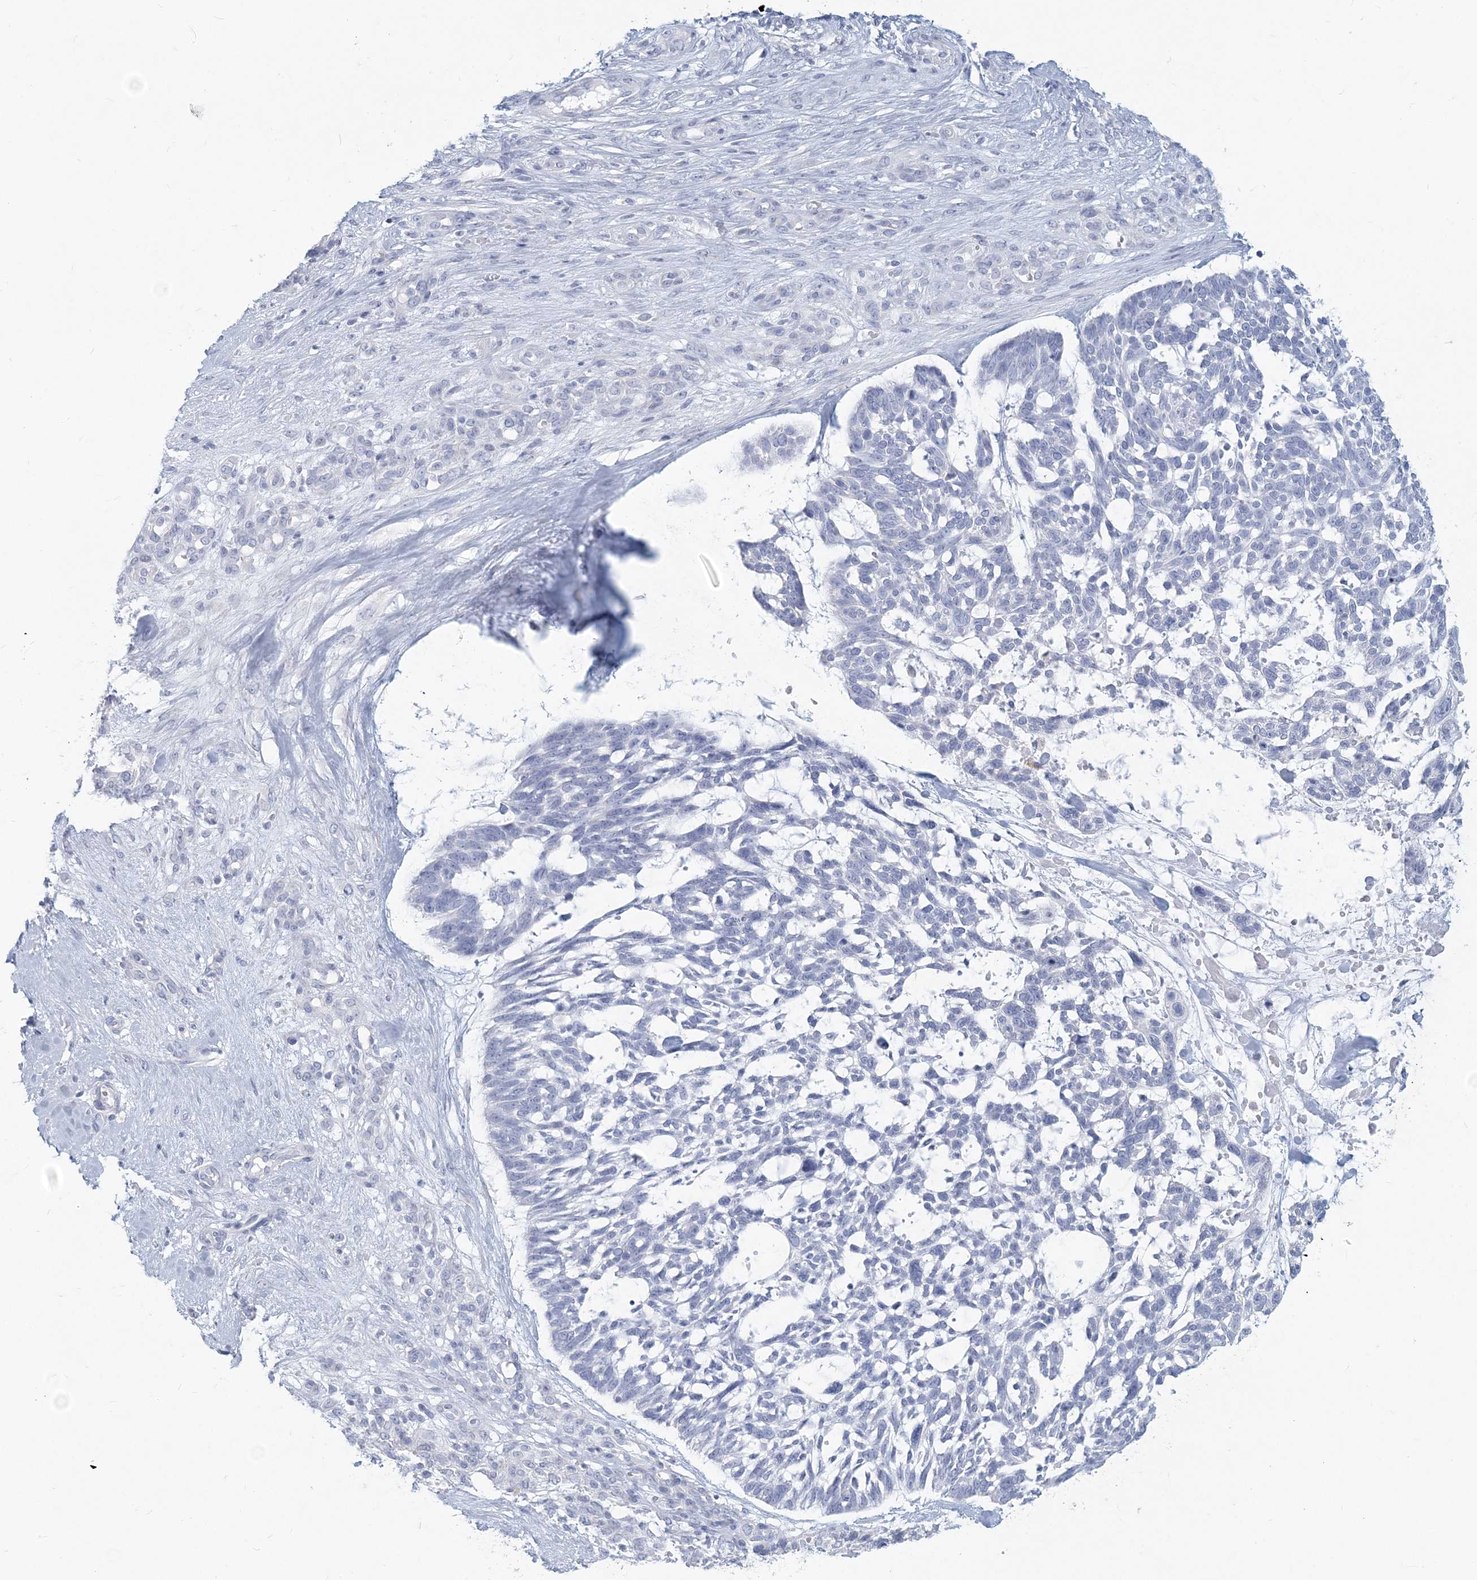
{"staining": {"intensity": "negative", "quantity": "none", "location": "none"}, "tissue": "skin cancer", "cell_type": "Tumor cells", "image_type": "cancer", "snomed": [{"axis": "morphology", "description": "Basal cell carcinoma"}, {"axis": "topography", "description": "Skin"}], "caption": "DAB (3,3'-diaminobenzidine) immunohistochemical staining of human basal cell carcinoma (skin) shows no significant positivity in tumor cells.", "gene": "CSN1S1", "patient": {"sex": "male", "age": 88}}